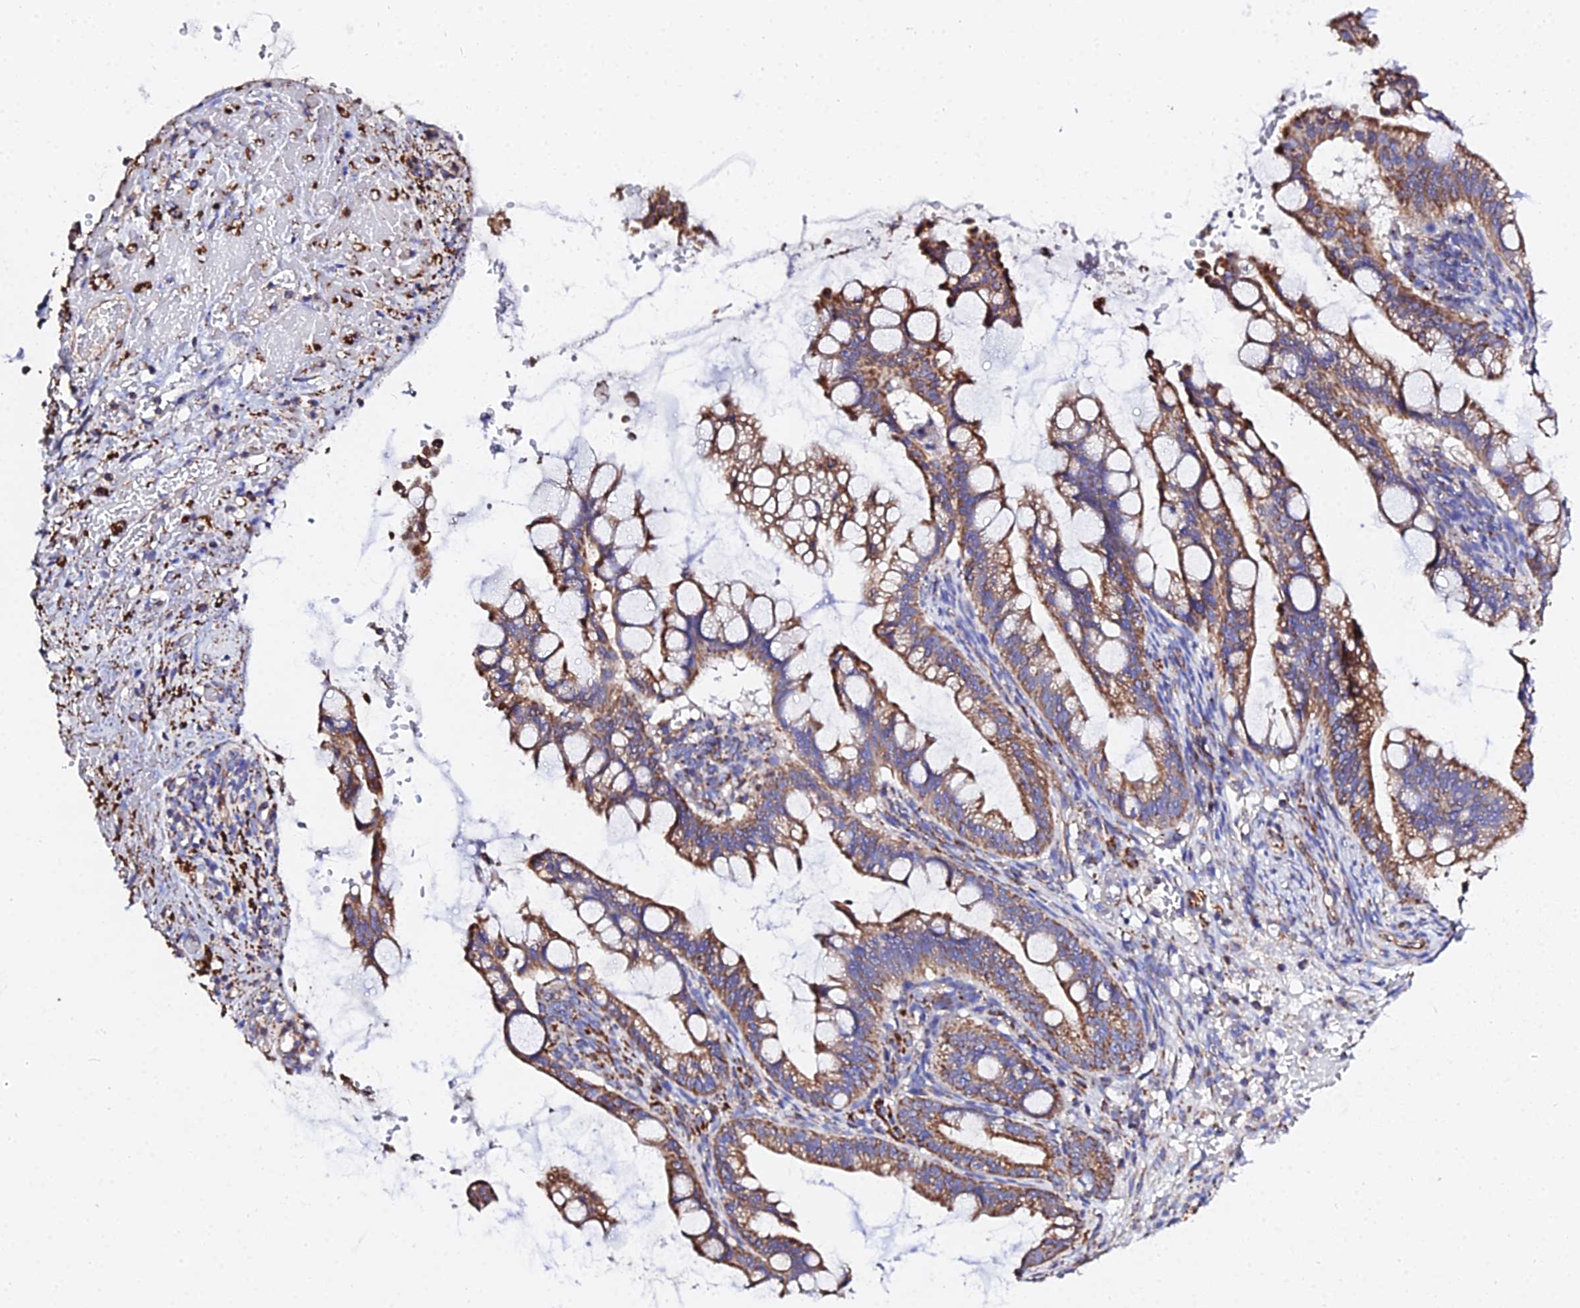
{"staining": {"intensity": "strong", "quantity": ">75%", "location": "cytoplasmic/membranous"}, "tissue": "ovarian cancer", "cell_type": "Tumor cells", "image_type": "cancer", "snomed": [{"axis": "morphology", "description": "Cystadenocarcinoma, mucinous, NOS"}, {"axis": "topography", "description": "Ovary"}], "caption": "Tumor cells exhibit high levels of strong cytoplasmic/membranous staining in approximately >75% of cells in human mucinous cystadenocarcinoma (ovarian).", "gene": "ZNF573", "patient": {"sex": "female", "age": 73}}